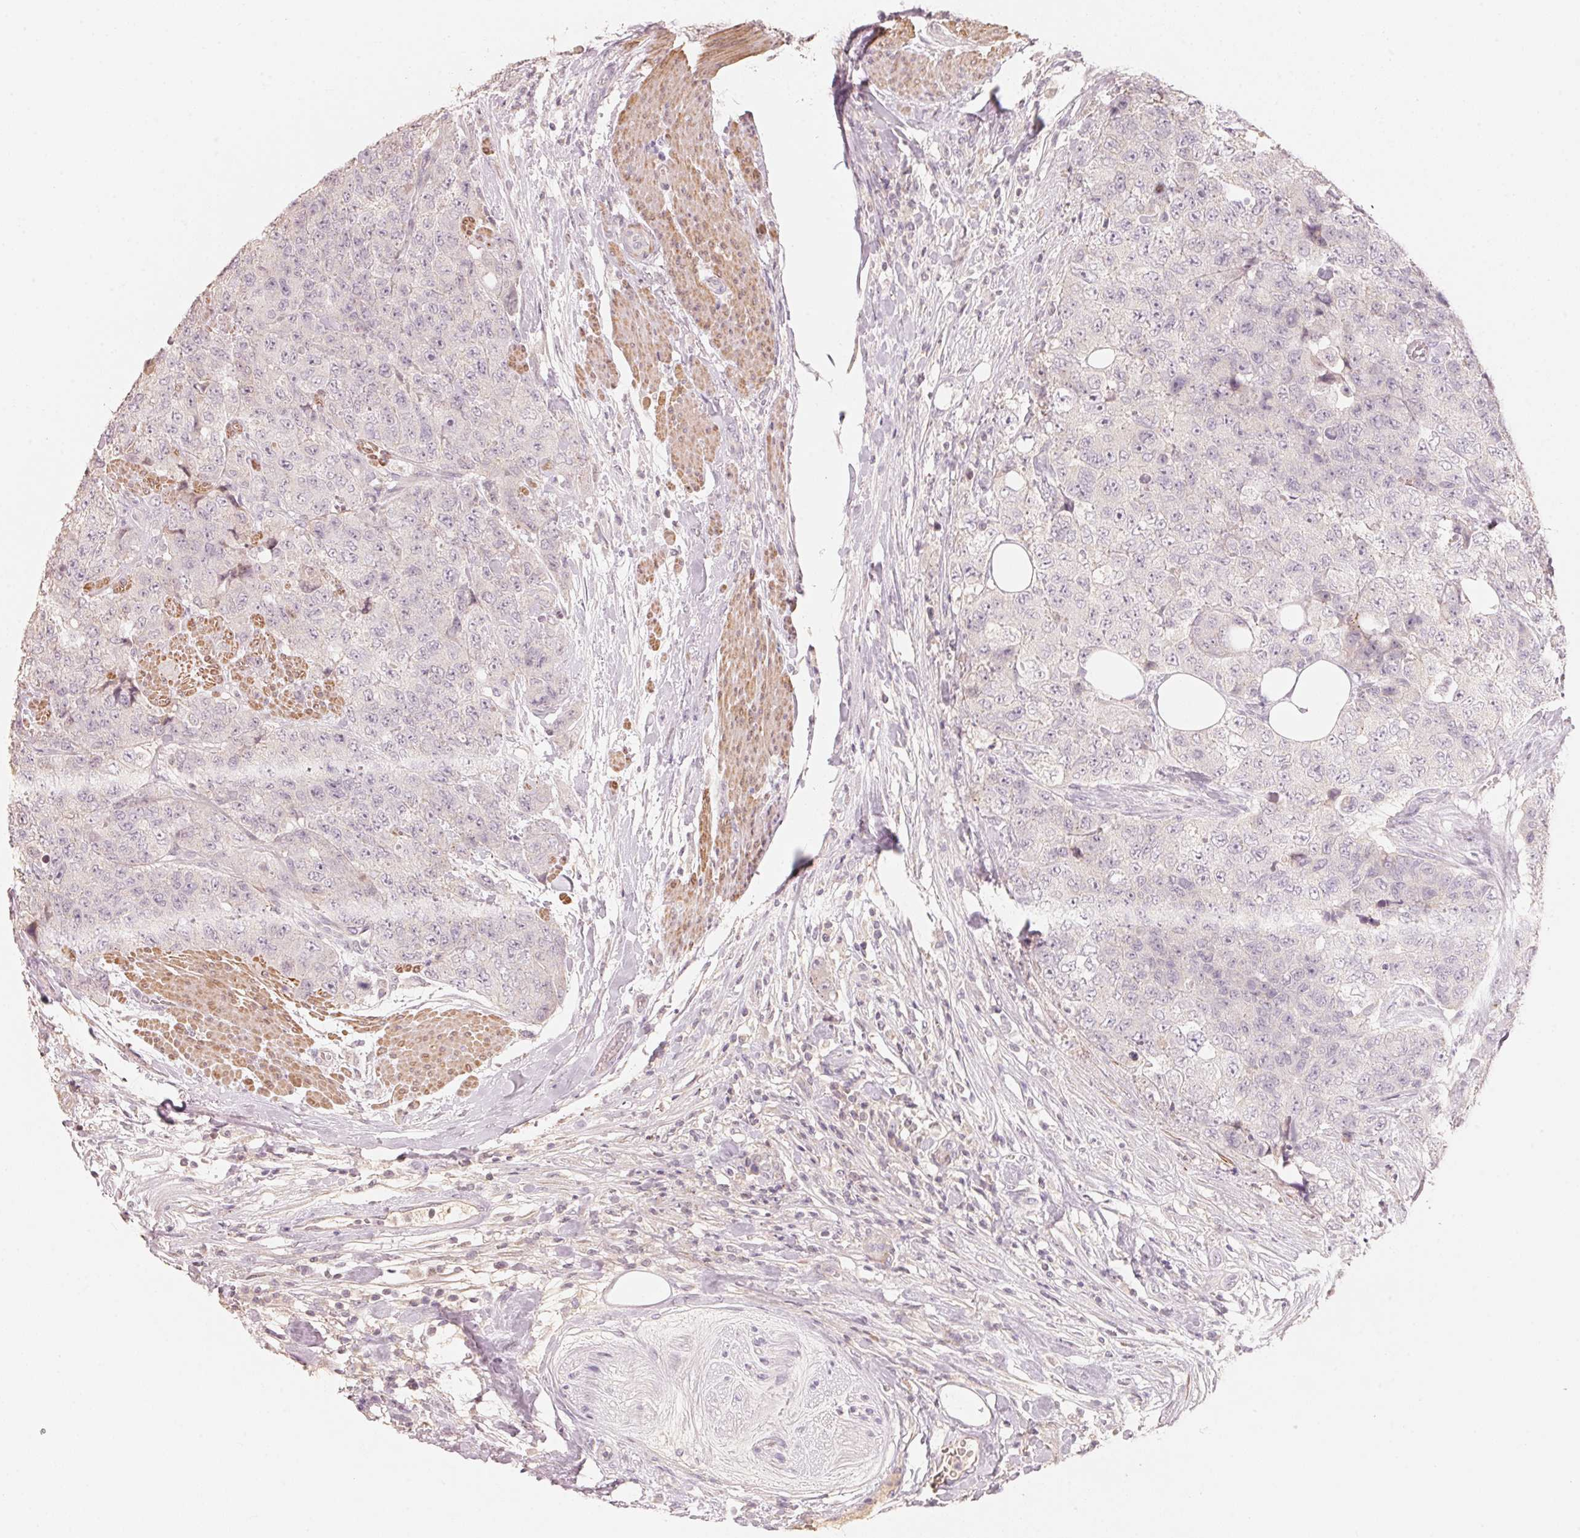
{"staining": {"intensity": "negative", "quantity": "none", "location": "none"}, "tissue": "urothelial cancer", "cell_type": "Tumor cells", "image_type": "cancer", "snomed": [{"axis": "morphology", "description": "Urothelial carcinoma, High grade"}, {"axis": "topography", "description": "Urinary bladder"}], "caption": "High-grade urothelial carcinoma was stained to show a protein in brown. There is no significant staining in tumor cells.", "gene": "TP53AIP1", "patient": {"sex": "female", "age": 78}}